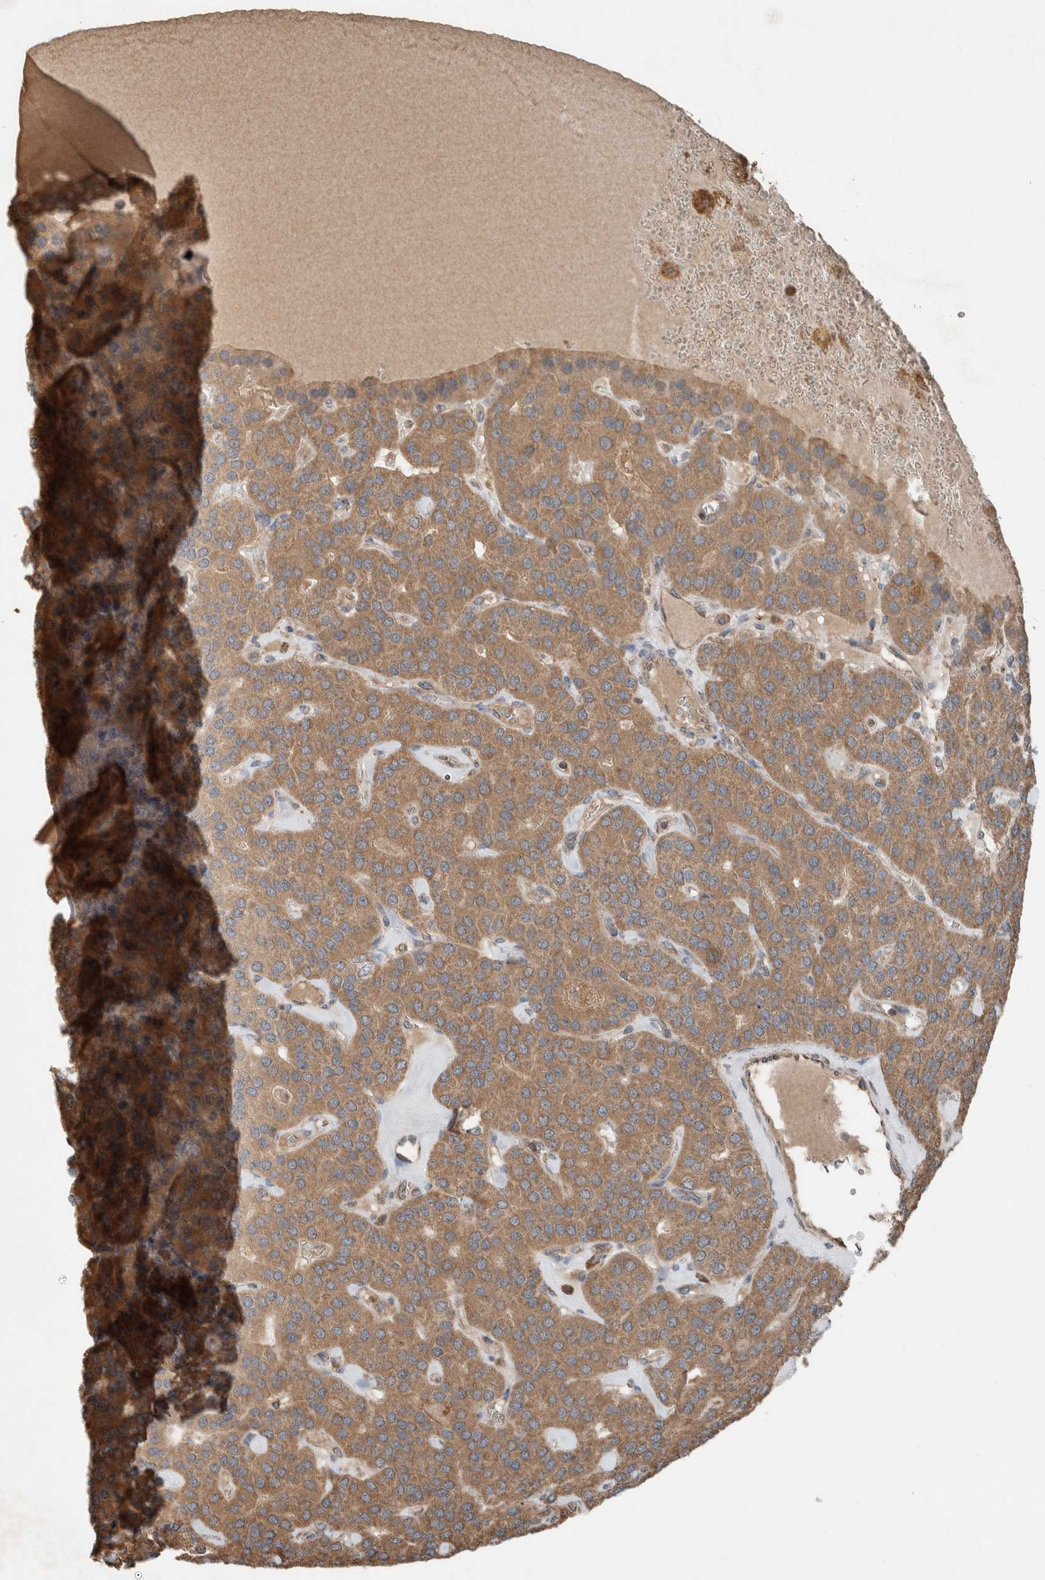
{"staining": {"intensity": "moderate", "quantity": ">75%", "location": "cytoplasmic/membranous"}, "tissue": "parathyroid gland", "cell_type": "Glandular cells", "image_type": "normal", "snomed": [{"axis": "morphology", "description": "Normal tissue, NOS"}, {"axis": "morphology", "description": "Adenoma, NOS"}, {"axis": "topography", "description": "Parathyroid gland"}], "caption": "Immunohistochemistry histopathology image of normal parathyroid gland stained for a protein (brown), which exhibits medium levels of moderate cytoplasmic/membranous expression in approximately >75% of glandular cells.", "gene": "KLK14", "patient": {"sex": "female", "age": 86}}